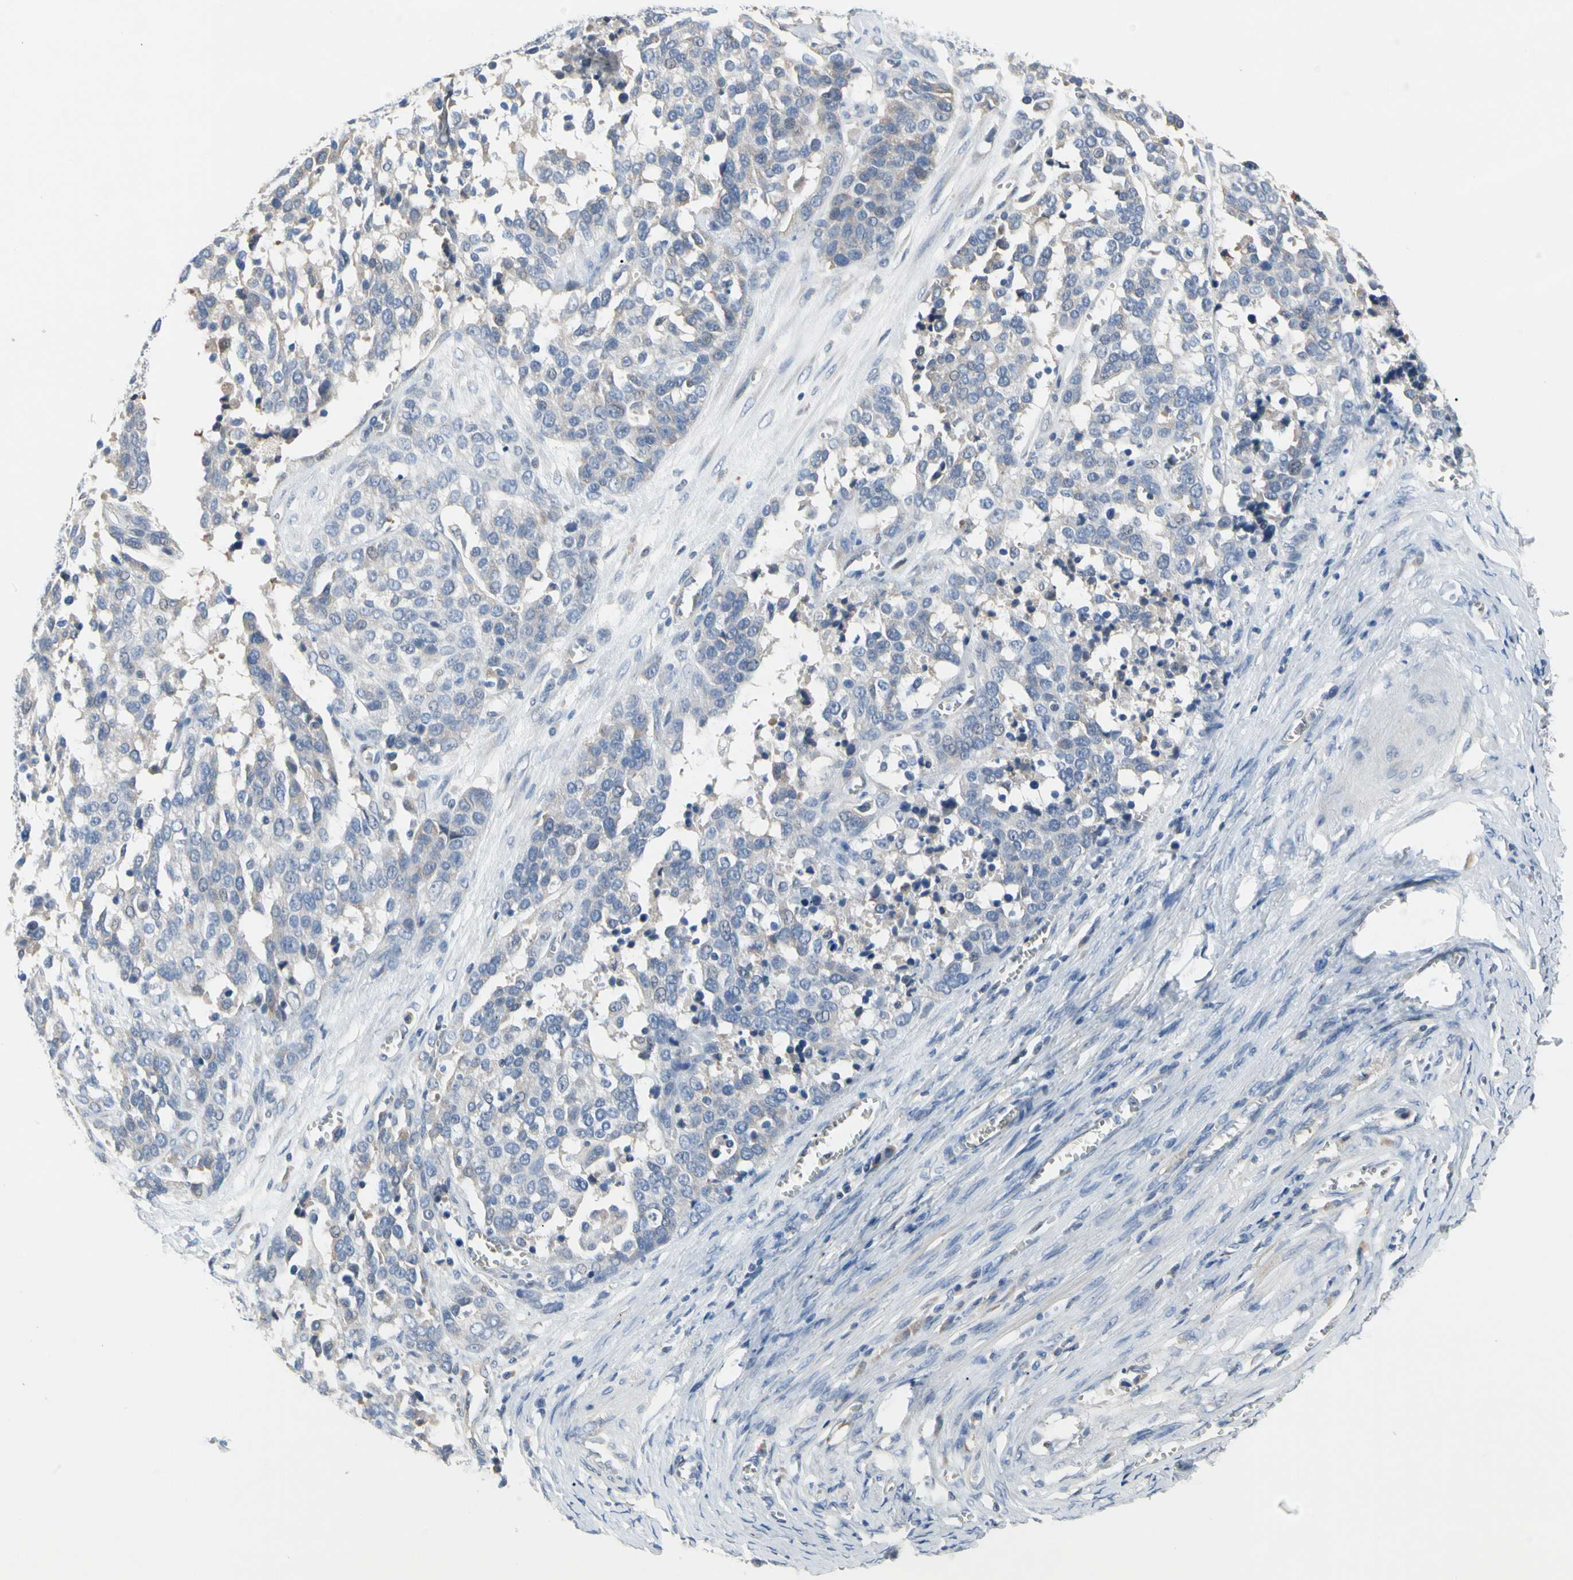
{"staining": {"intensity": "weak", "quantity": "<25%", "location": "cytoplasmic/membranous"}, "tissue": "ovarian cancer", "cell_type": "Tumor cells", "image_type": "cancer", "snomed": [{"axis": "morphology", "description": "Cystadenocarcinoma, serous, NOS"}, {"axis": "topography", "description": "Ovary"}], "caption": "Immunohistochemistry (IHC) histopathology image of ovarian cancer (serous cystadenocarcinoma) stained for a protein (brown), which shows no expression in tumor cells. (DAB immunohistochemistry, high magnification).", "gene": "ECRG4", "patient": {"sex": "female", "age": 44}}